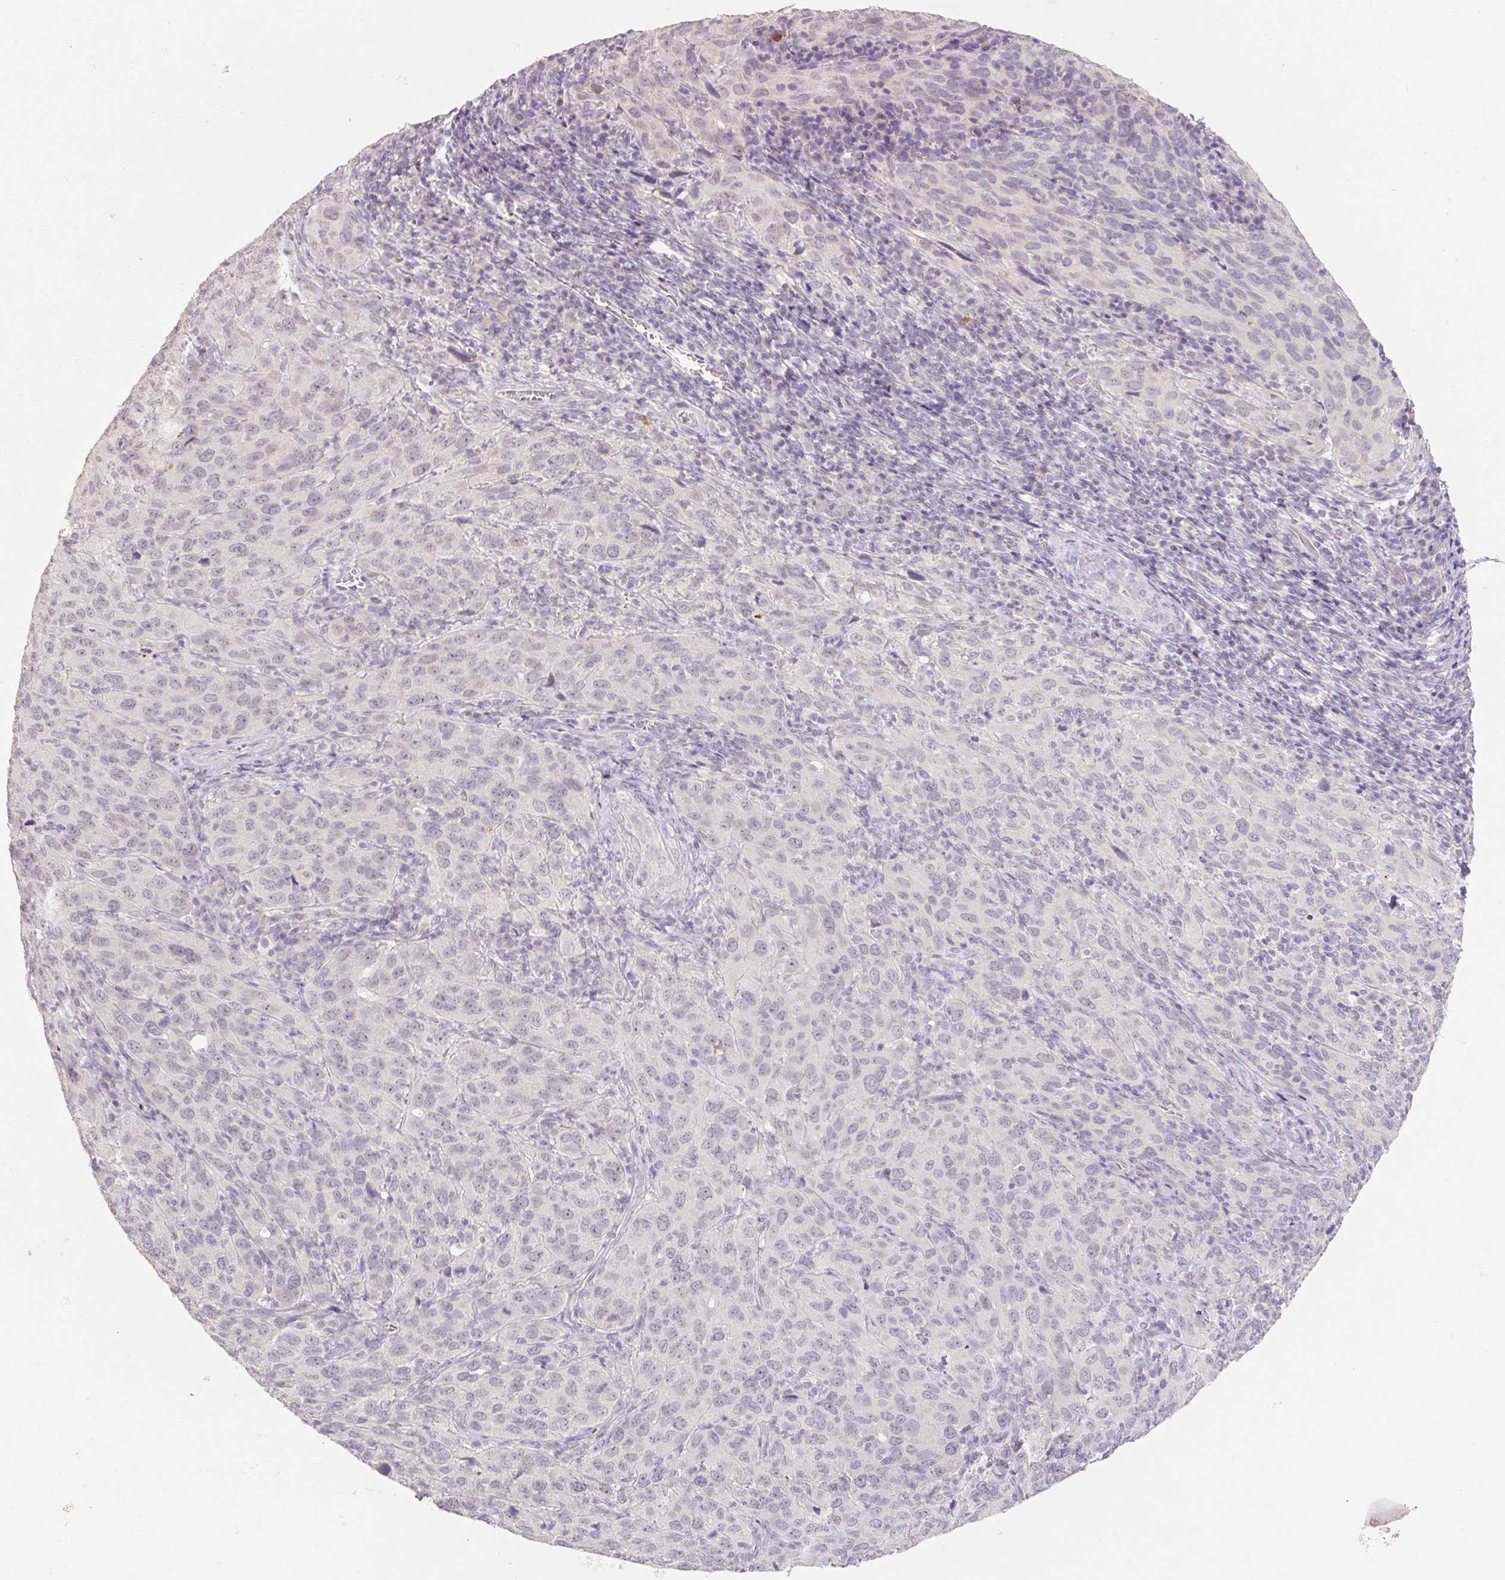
{"staining": {"intensity": "negative", "quantity": "none", "location": "none"}, "tissue": "cervical cancer", "cell_type": "Tumor cells", "image_type": "cancer", "snomed": [{"axis": "morphology", "description": "Normal tissue, NOS"}, {"axis": "morphology", "description": "Squamous cell carcinoma, NOS"}, {"axis": "topography", "description": "Cervix"}], "caption": "DAB (3,3'-diaminobenzidine) immunohistochemical staining of human cervical cancer reveals no significant positivity in tumor cells.", "gene": "CAPZA3", "patient": {"sex": "female", "age": 51}}